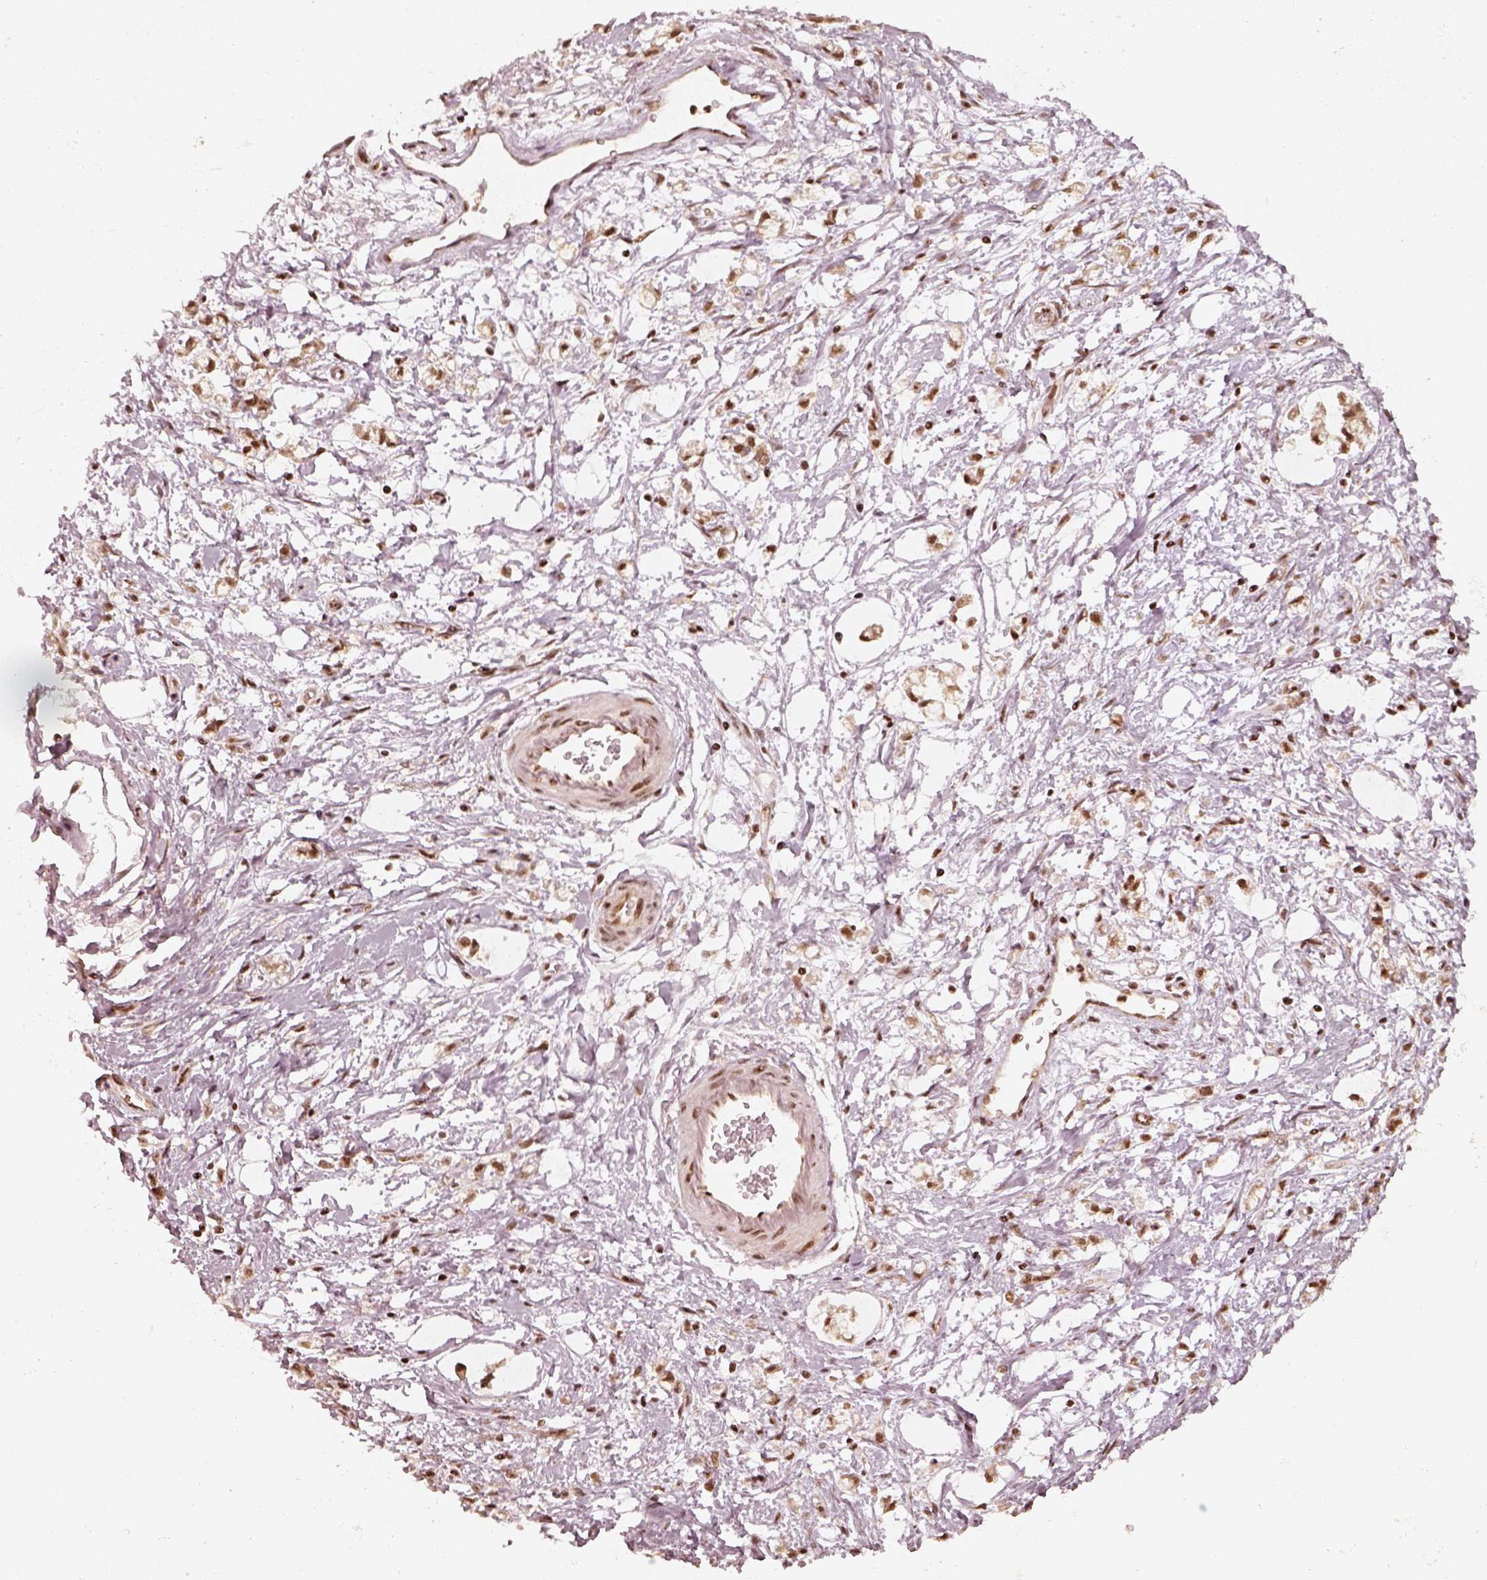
{"staining": {"intensity": "moderate", "quantity": ">75%", "location": "nuclear"}, "tissue": "stomach cancer", "cell_type": "Tumor cells", "image_type": "cancer", "snomed": [{"axis": "morphology", "description": "Adenocarcinoma, NOS"}, {"axis": "topography", "description": "Stomach"}], "caption": "High-magnification brightfield microscopy of stomach cancer stained with DAB (3,3'-diaminobenzidine) (brown) and counterstained with hematoxylin (blue). tumor cells exhibit moderate nuclear positivity is seen in approximately>75% of cells. The protein of interest is shown in brown color, while the nuclei are stained blue.", "gene": "GMEB2", "patient": {"sex": "female", "age": 60}}